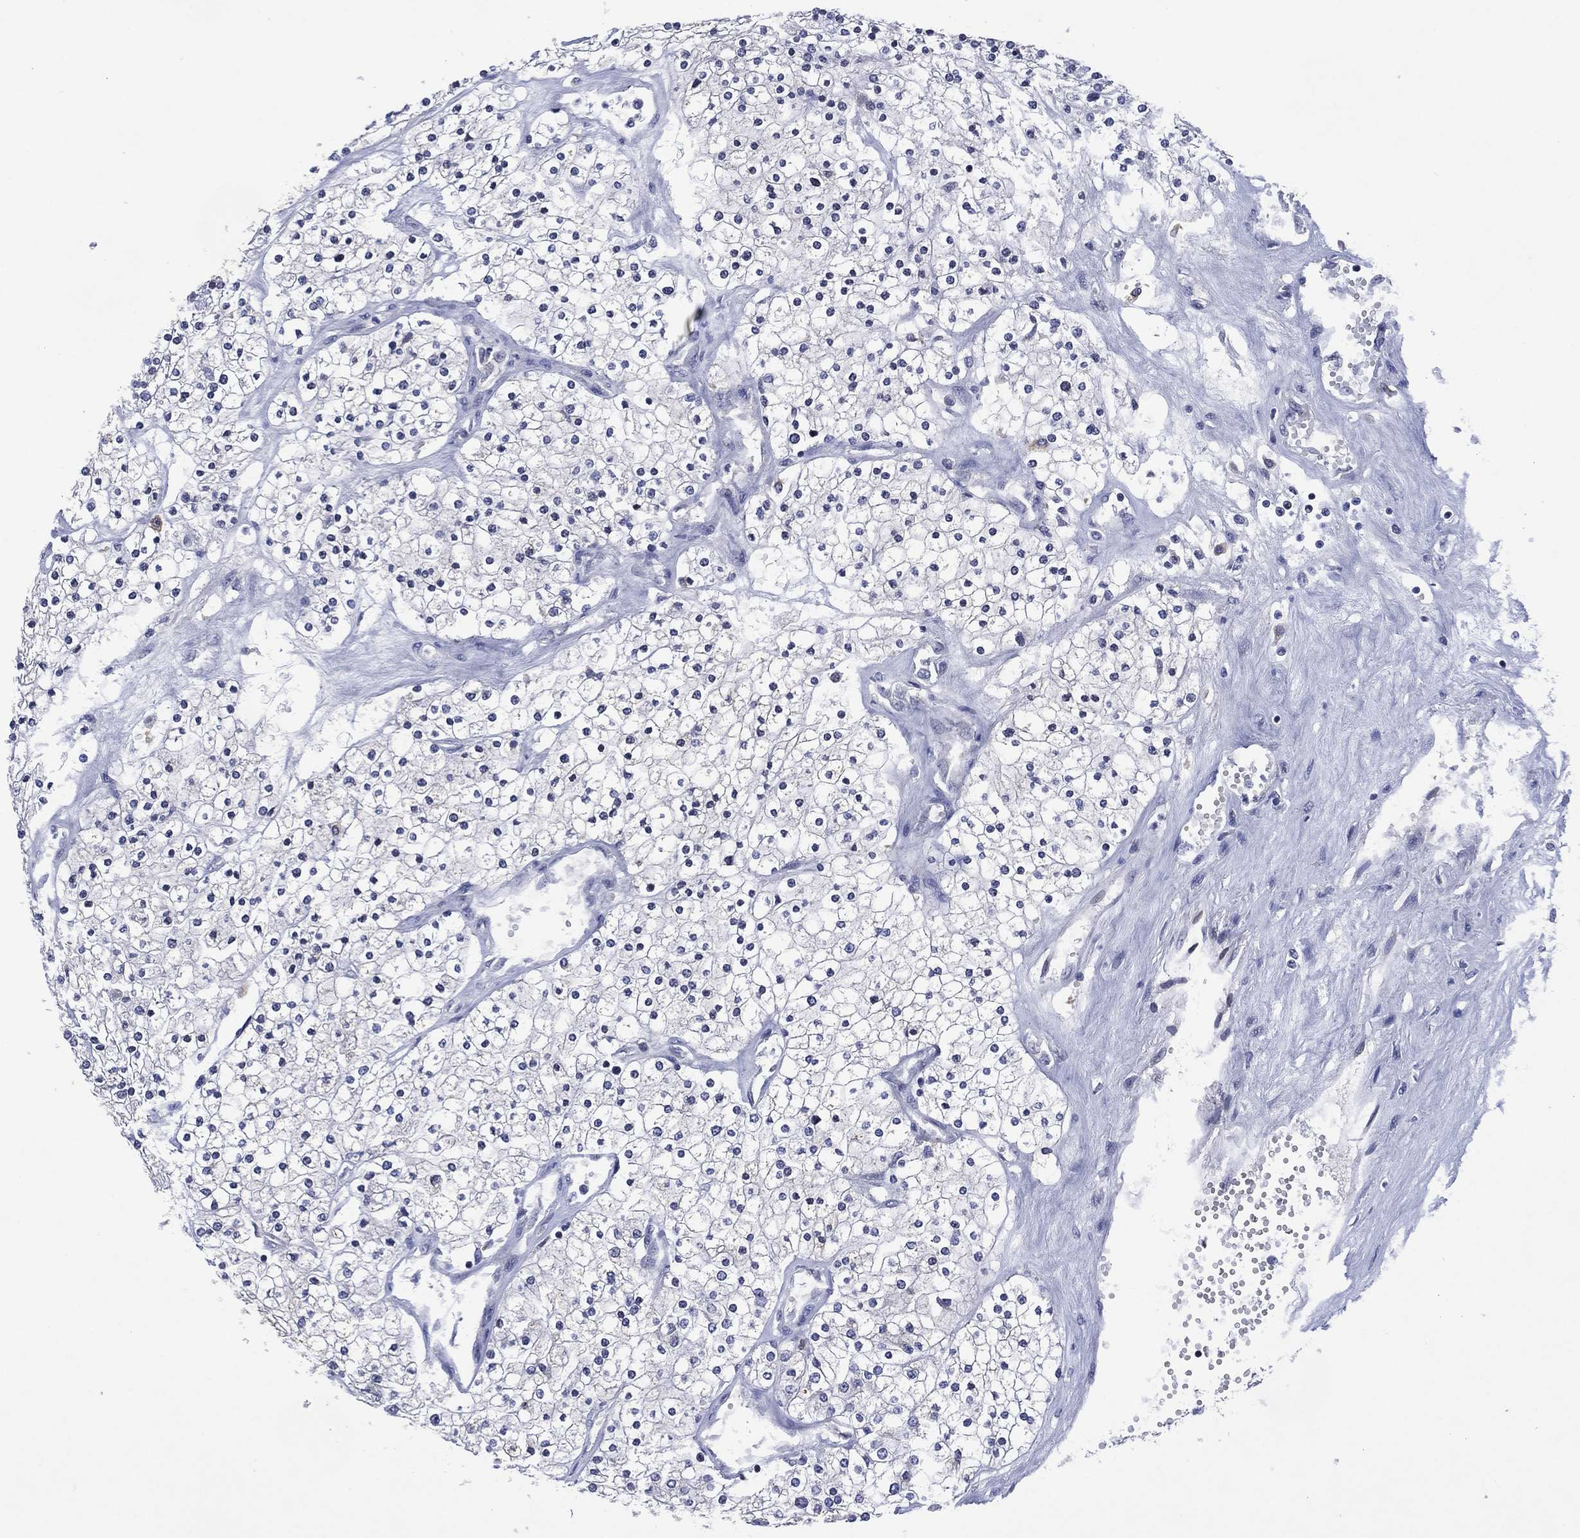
{"staining": {"intensity": "negative", "quantity": "none", "location": "none"}, "tissue": "renal cancer", "cell_type": "Tumor cells", "image_type": "cancer", "snomed": [{"axis": "morphology", "description": "Adenocarcinoma, NOS"}, {"axis": "topography", "description": "Kidney"}], "caption": "Adenocarcinoma (renal) stained for a protein using IHC reveals no expression tumor cells.", "gene": "USP26", "patient": {"sex": "male", "age": 80}}